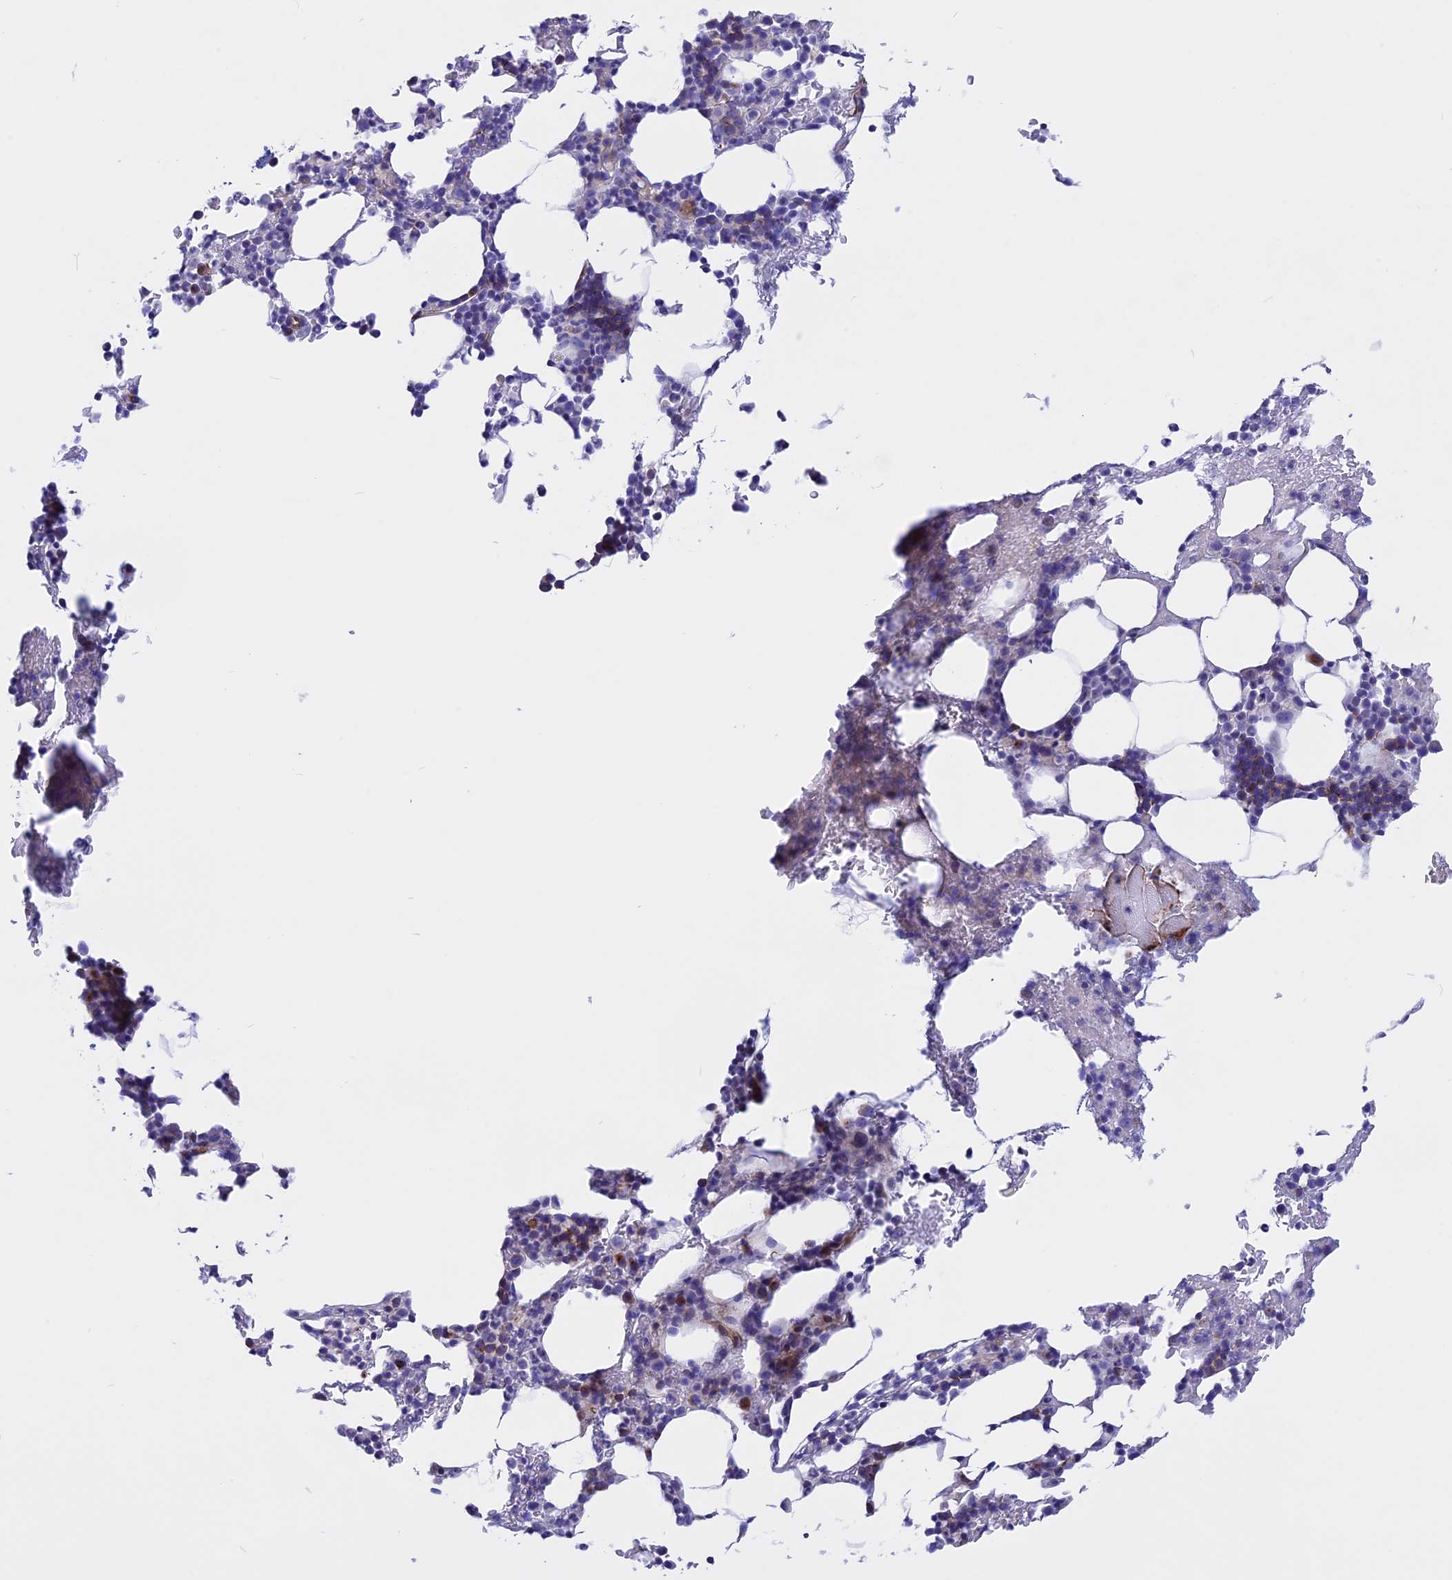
{"staining": {"intensity": "moderate", "quantity": "<25%", "location": "cytoplasmic/membranous"}, "tissue": "bone marrow", "cell_type": "Hematopoietic cells", "image_type": "normal", "snomed": [{"axis": "morphology", "description": "Normal tissue, NOS"}, {"axis": "morphology", "description": "Inflammation, NOS"}, {"axis": "topography", "description": "Bone marrow"}], "caption": "DAB (3,3'-diaminobenzidine) immunohistochemical staining of normal bone marrow shows moderate cytoplasmic/membranous protein expression in approximately <25% of hematopoietic cells.", "gene": "TMEM138", "patient": {"sex": "male", "age": 41}}